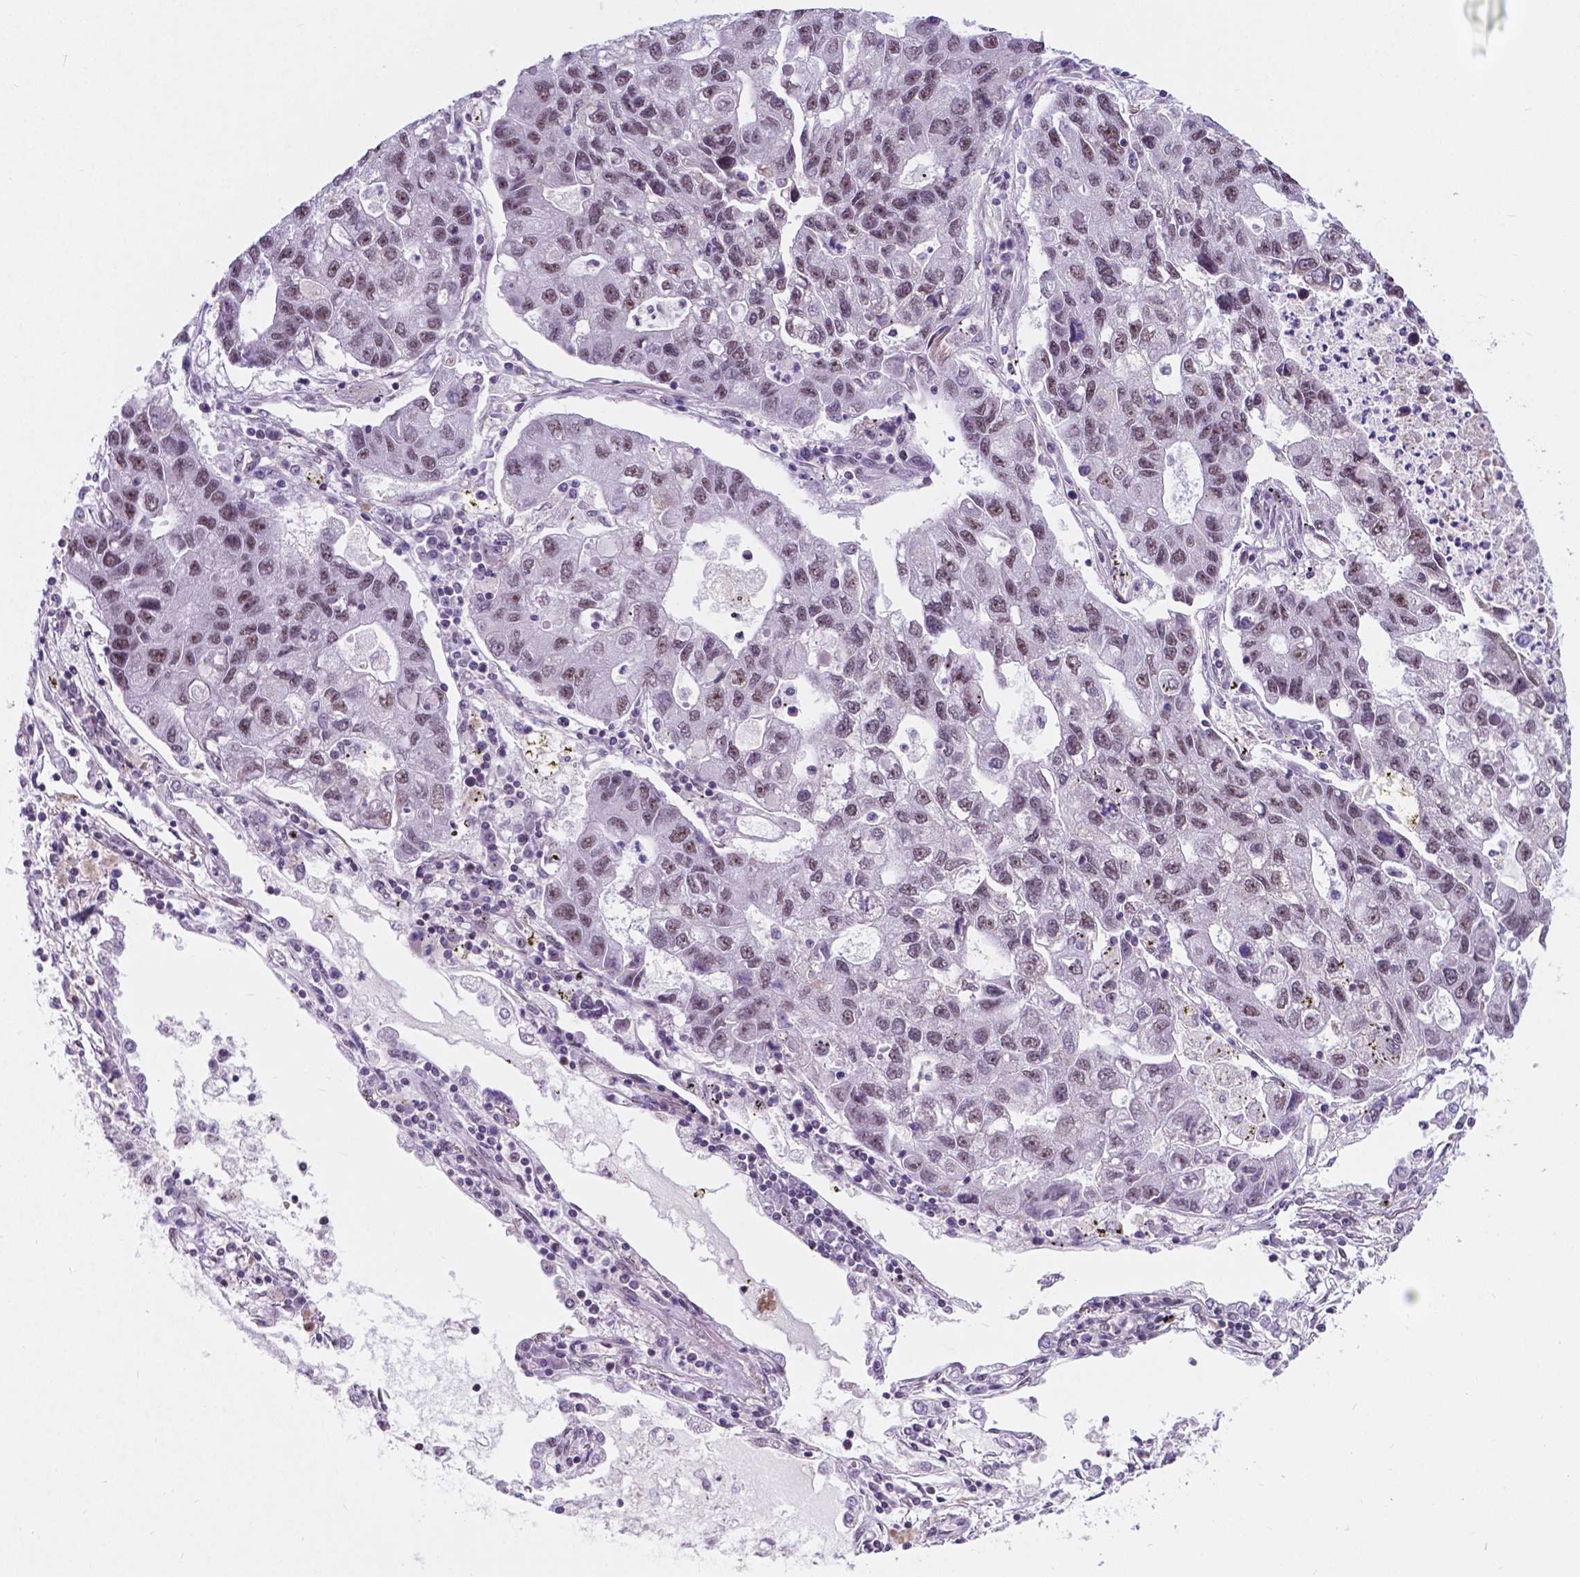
{"staining": {"intensity": "weak", "quantity": ">75%", "location": "nuclear"}, "tissue": "lung cancer", "cell_type": "Tumor cells", "image_type": "cancer", "snomed": [{"axis": "morphology", "description": "Adenocarcinoma, NOS"}, {"axis": "topography", "description": "Bronchus"}, {"axis": "topography", "description": "Lung"}], "caption": "A micrograph of lung adenocarcinoma stained for a protein exhibits weak nuclear brown staining in tumor cells.", "gene": "BCAS2", "patient": {"sex": "female", "age": 51}}